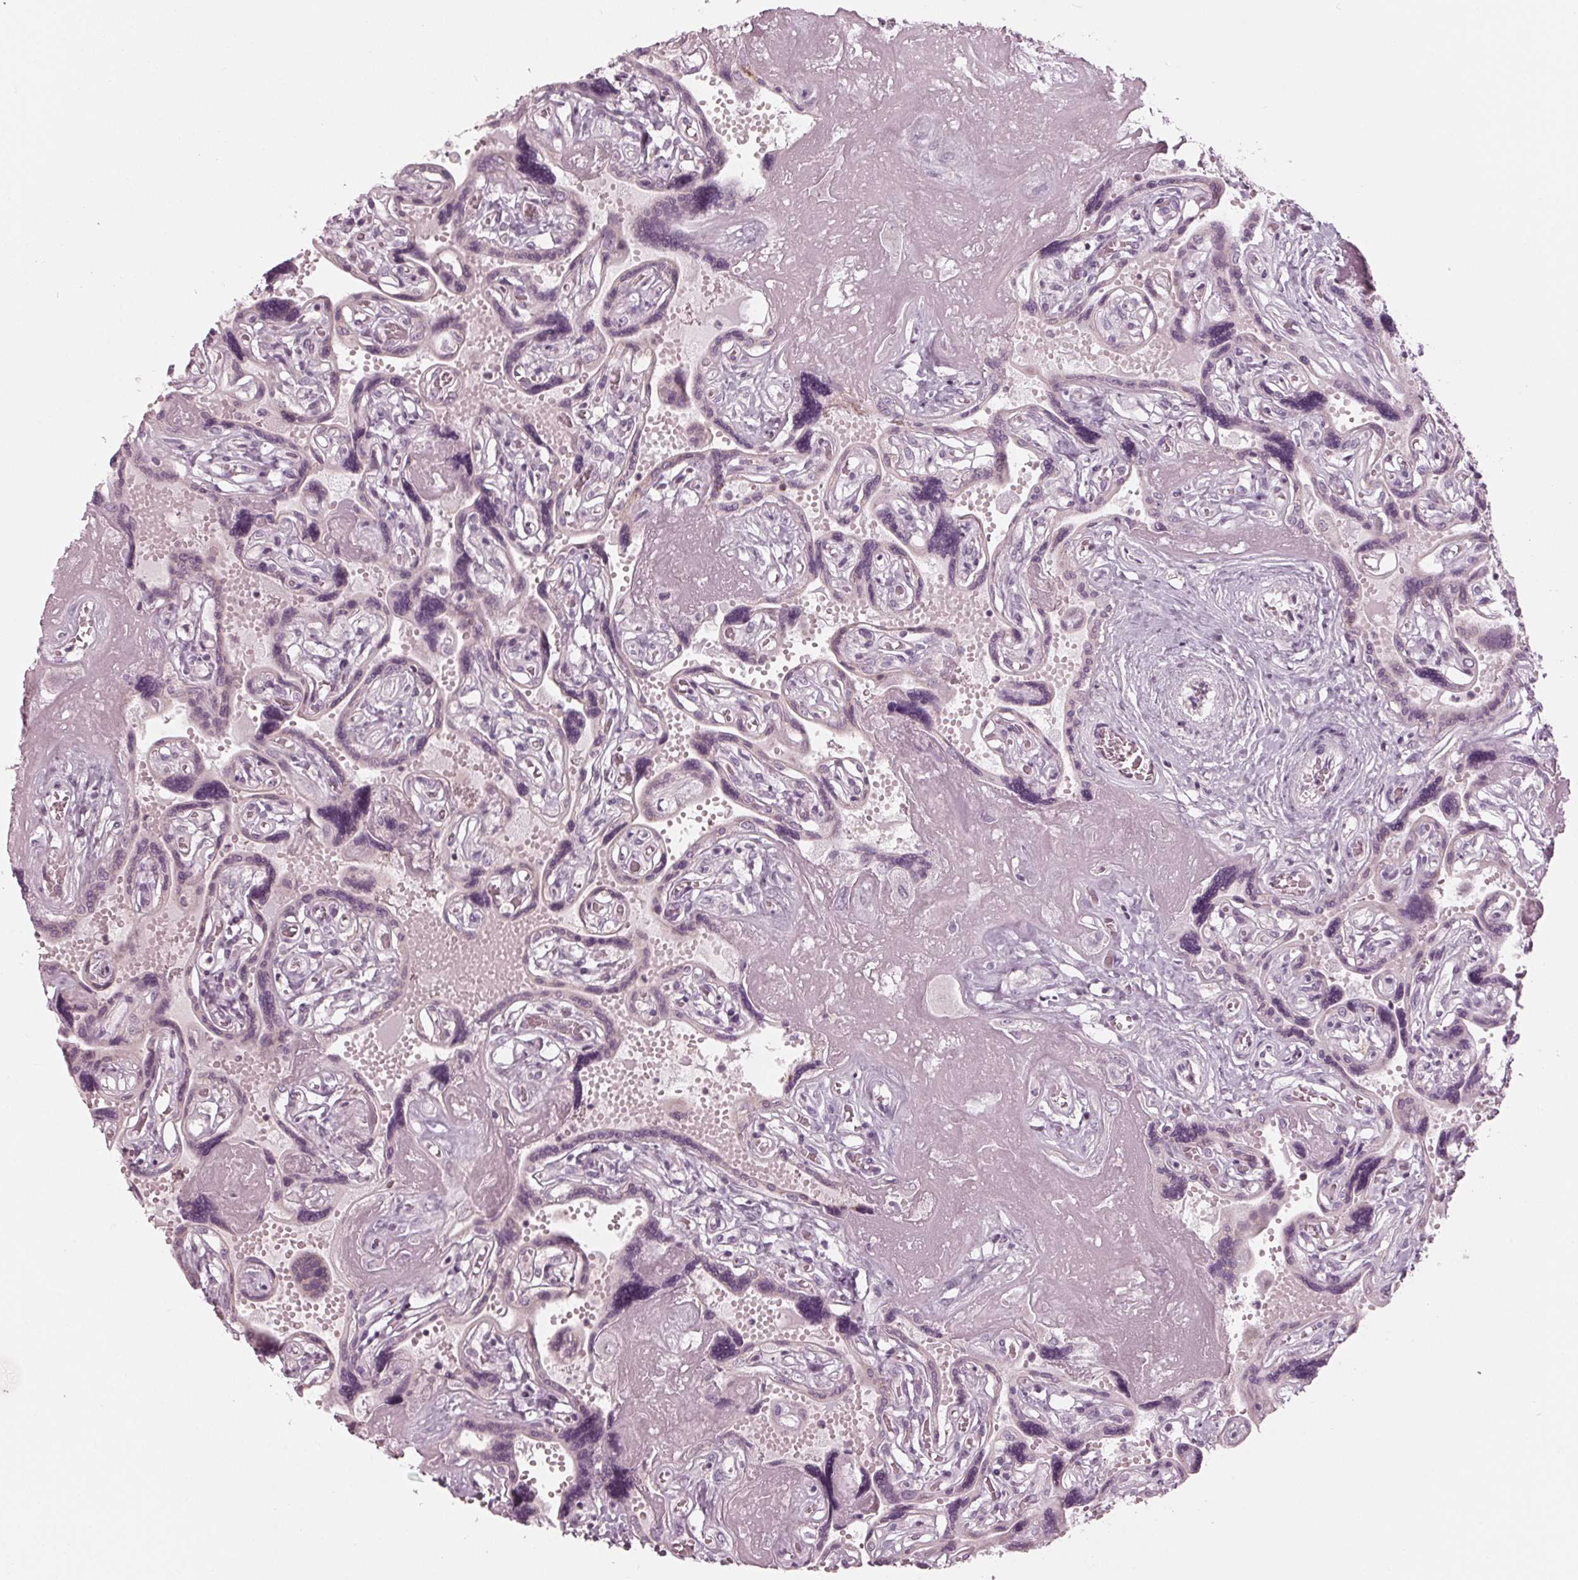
{"staining": {"intensity": "negative", "quantity": "none", "location": "none"}, "tissue": "placenta", "cell_type": "Decidual cells", "image_type": "normal", "snomed": [{"axis": "morphology", "description": "Normal tissue, NOS"}, {"axis": "topography", "description": "Placenta"}], "caption": "DAB (3,3'-diaminobenzidine) immunohistochemical staining of unremarkable placenta displays no significant staining in decidual cells.", "gene": "CLN6", "patient": {"sex": "female", "age": 32}}